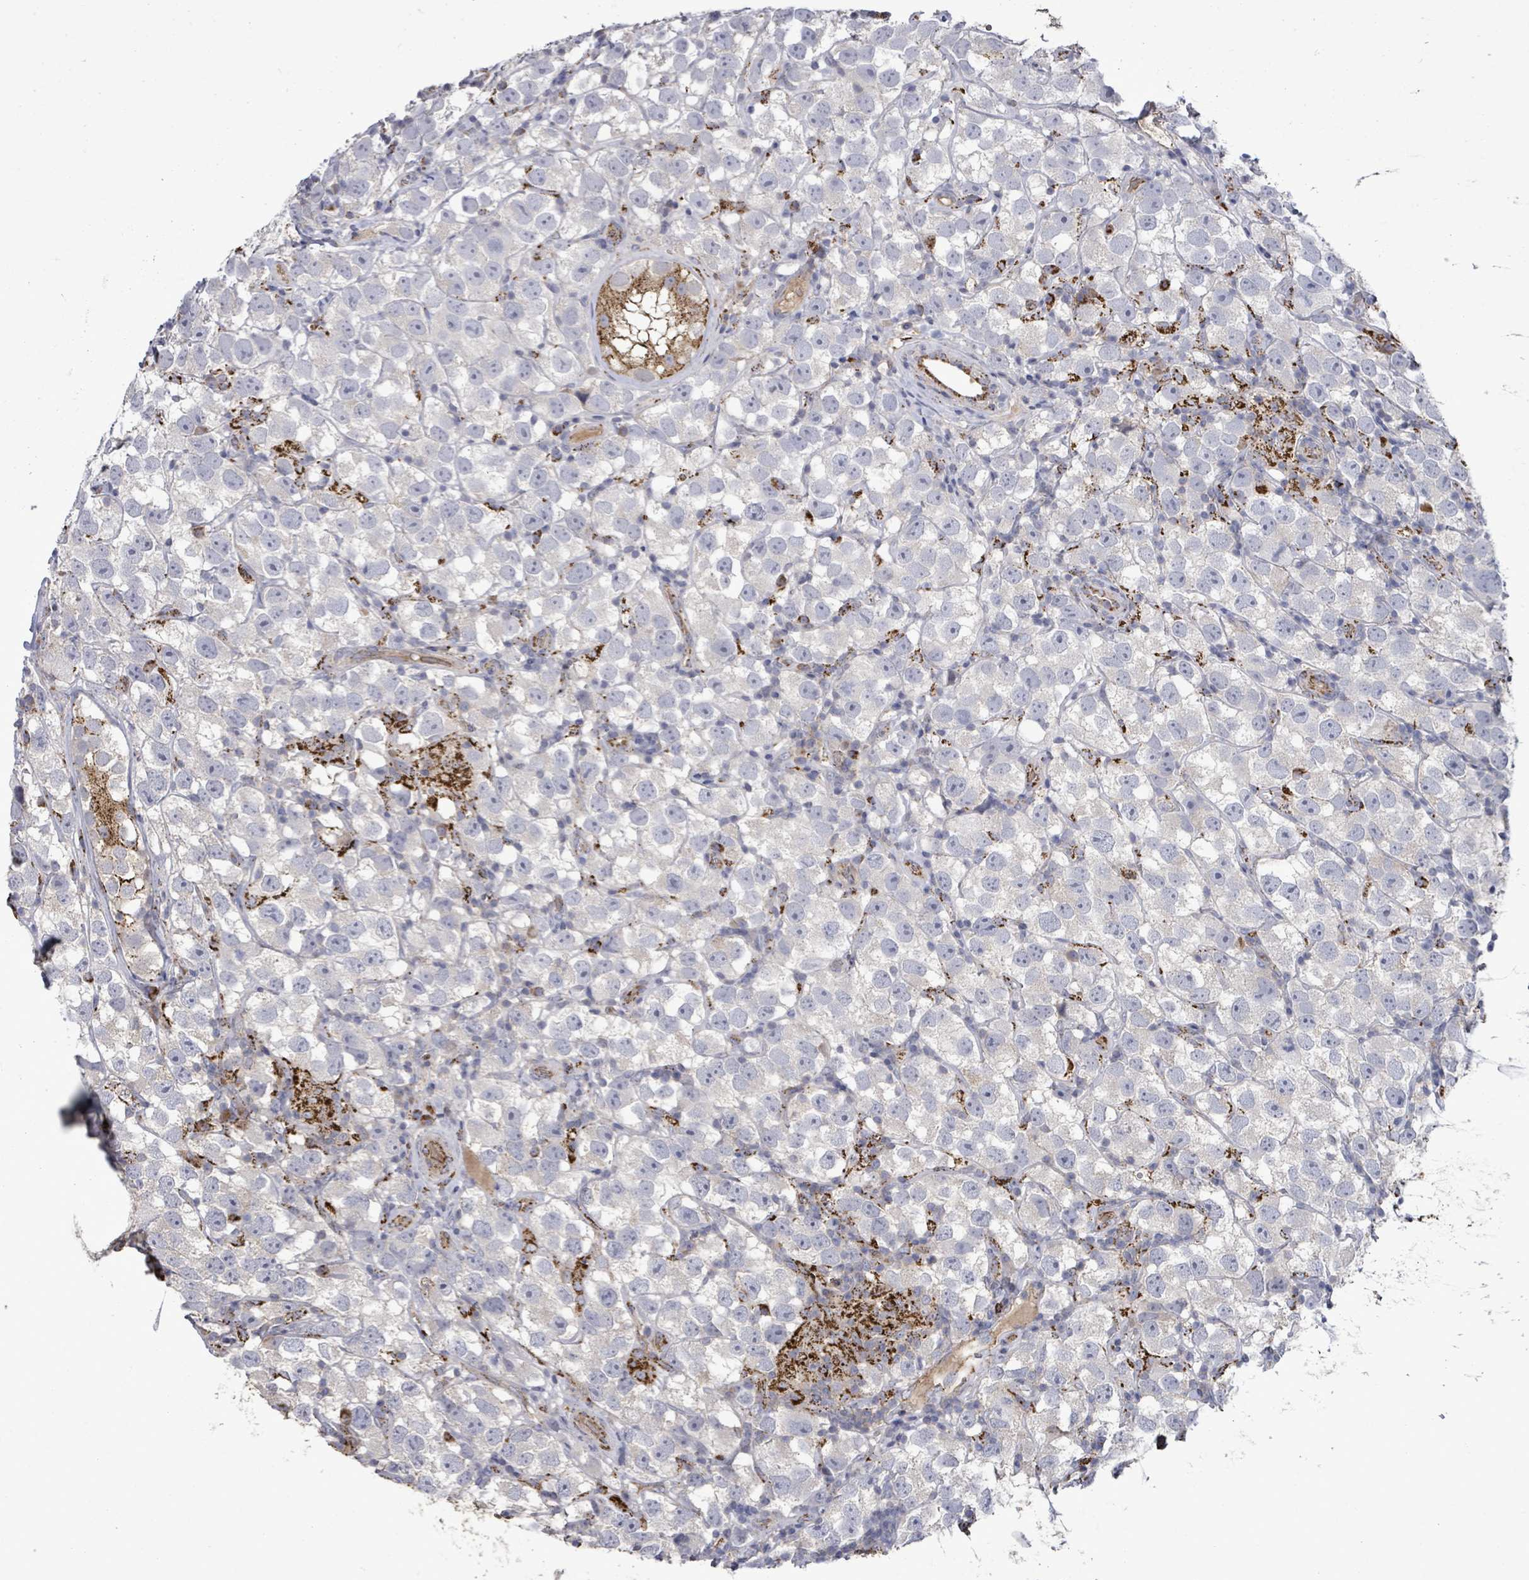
{"staining": {"intensity": "negative", "quantity": "none", "location": "none"}, "tissue": "testis cancer", "cell_type": "Tumor cells", "image_type": "cancer", "snomed": [{"axis": "morphology", "description": "Seminoma, NOS"}, {"axis": "topography", "description": "Testis"}], "caption": "The immunohistochemistry (IHC) image has no significant expression in tumor cells of seminoma (testis) tissue.", "gene": "MTMR12", "patient": {"sex": "male", "age": 26}}